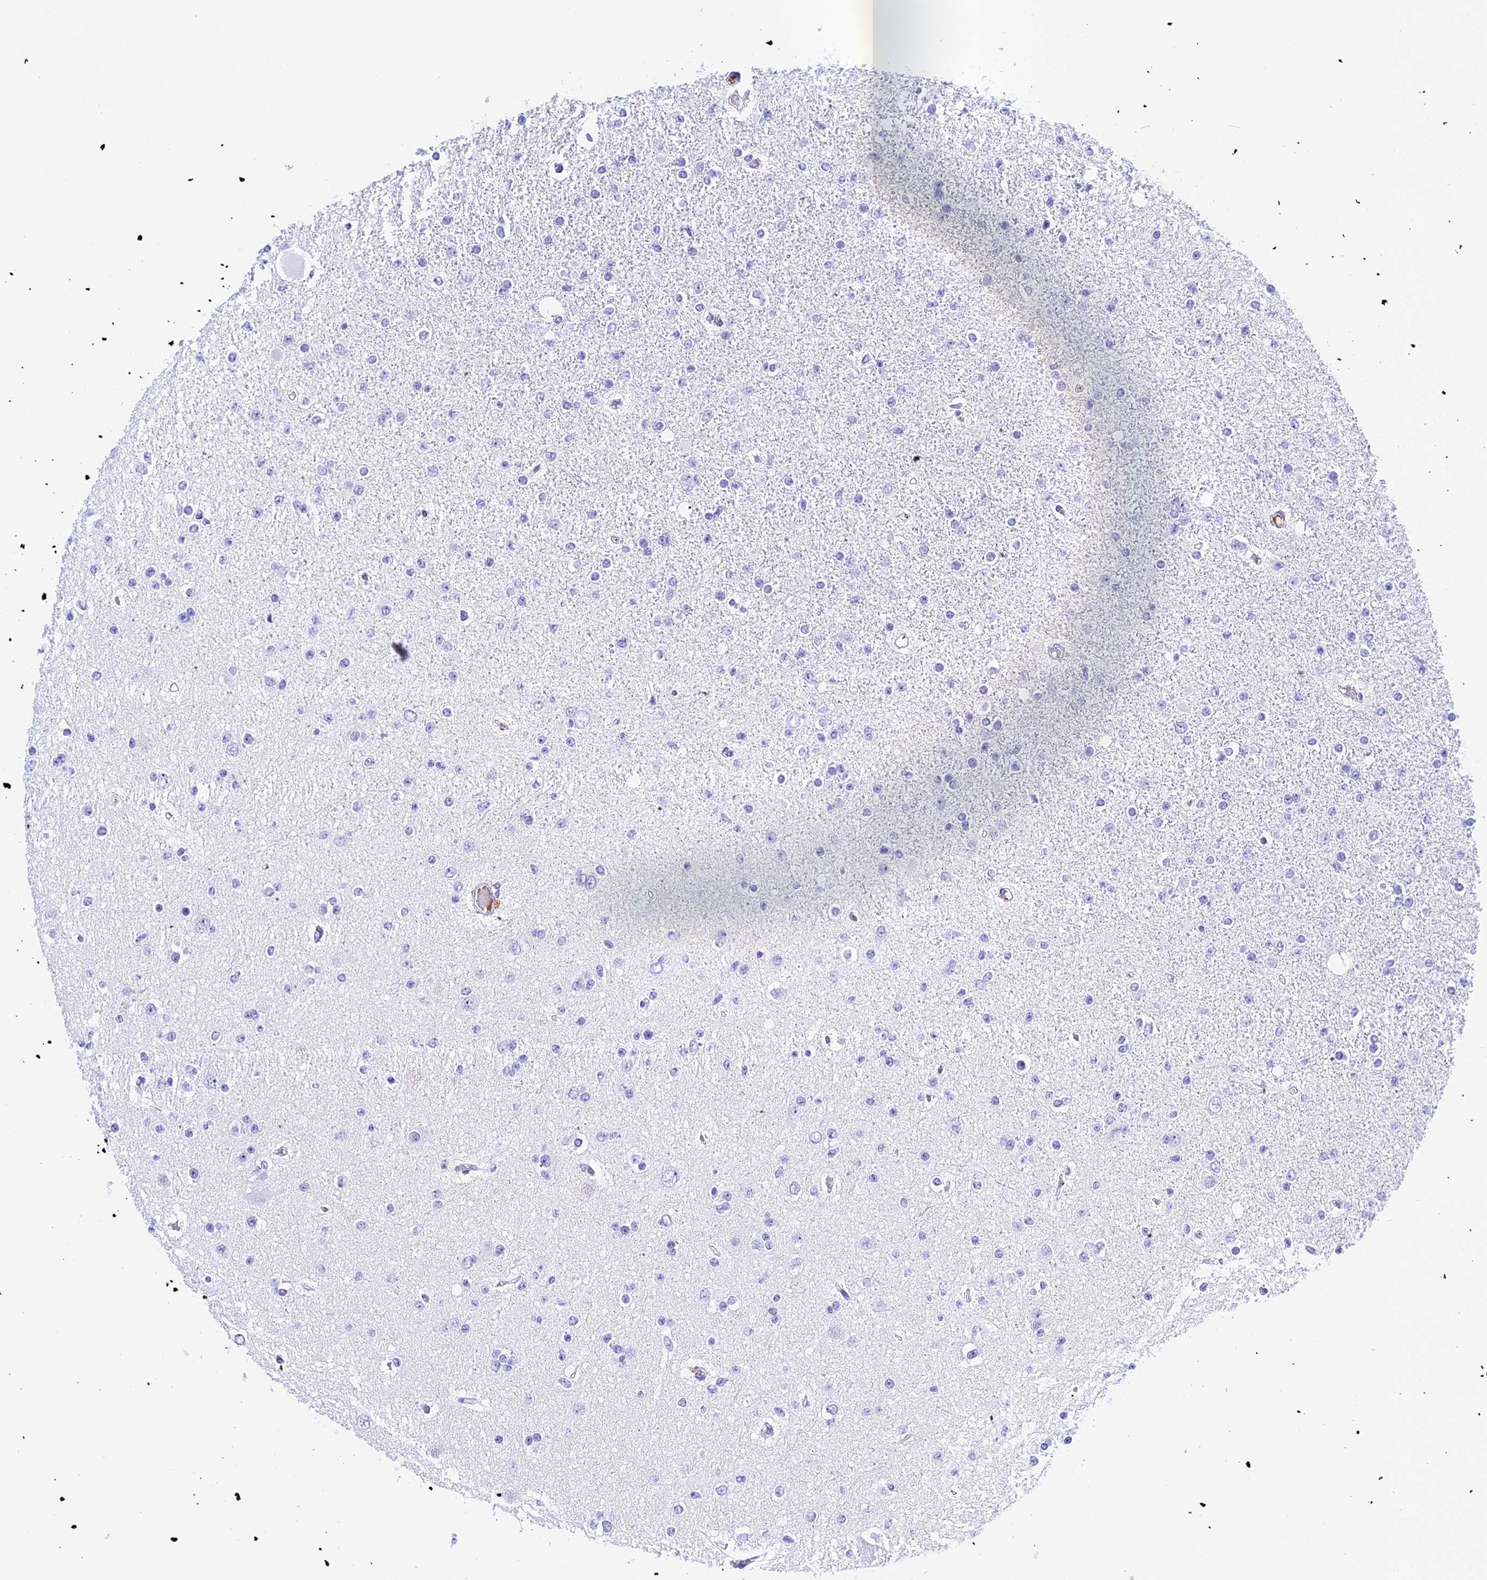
{"staining": {"intensity": "negative", "quantity": "none", "location": "none"}, "tissue": "glioma", "cell_type": "Tumor cells", "image_type": "cancer", "snomed": [{"axis": "morphology", "description": "Glioma, malignant, Low grade"}, {"axis": "topography", "description": "Brain"}], "caption": "This is an IHC image of human glioma. There is no expression in tumor cells.", "gene": "PSG11", "patient": {"sex": "female", "age": 22}}